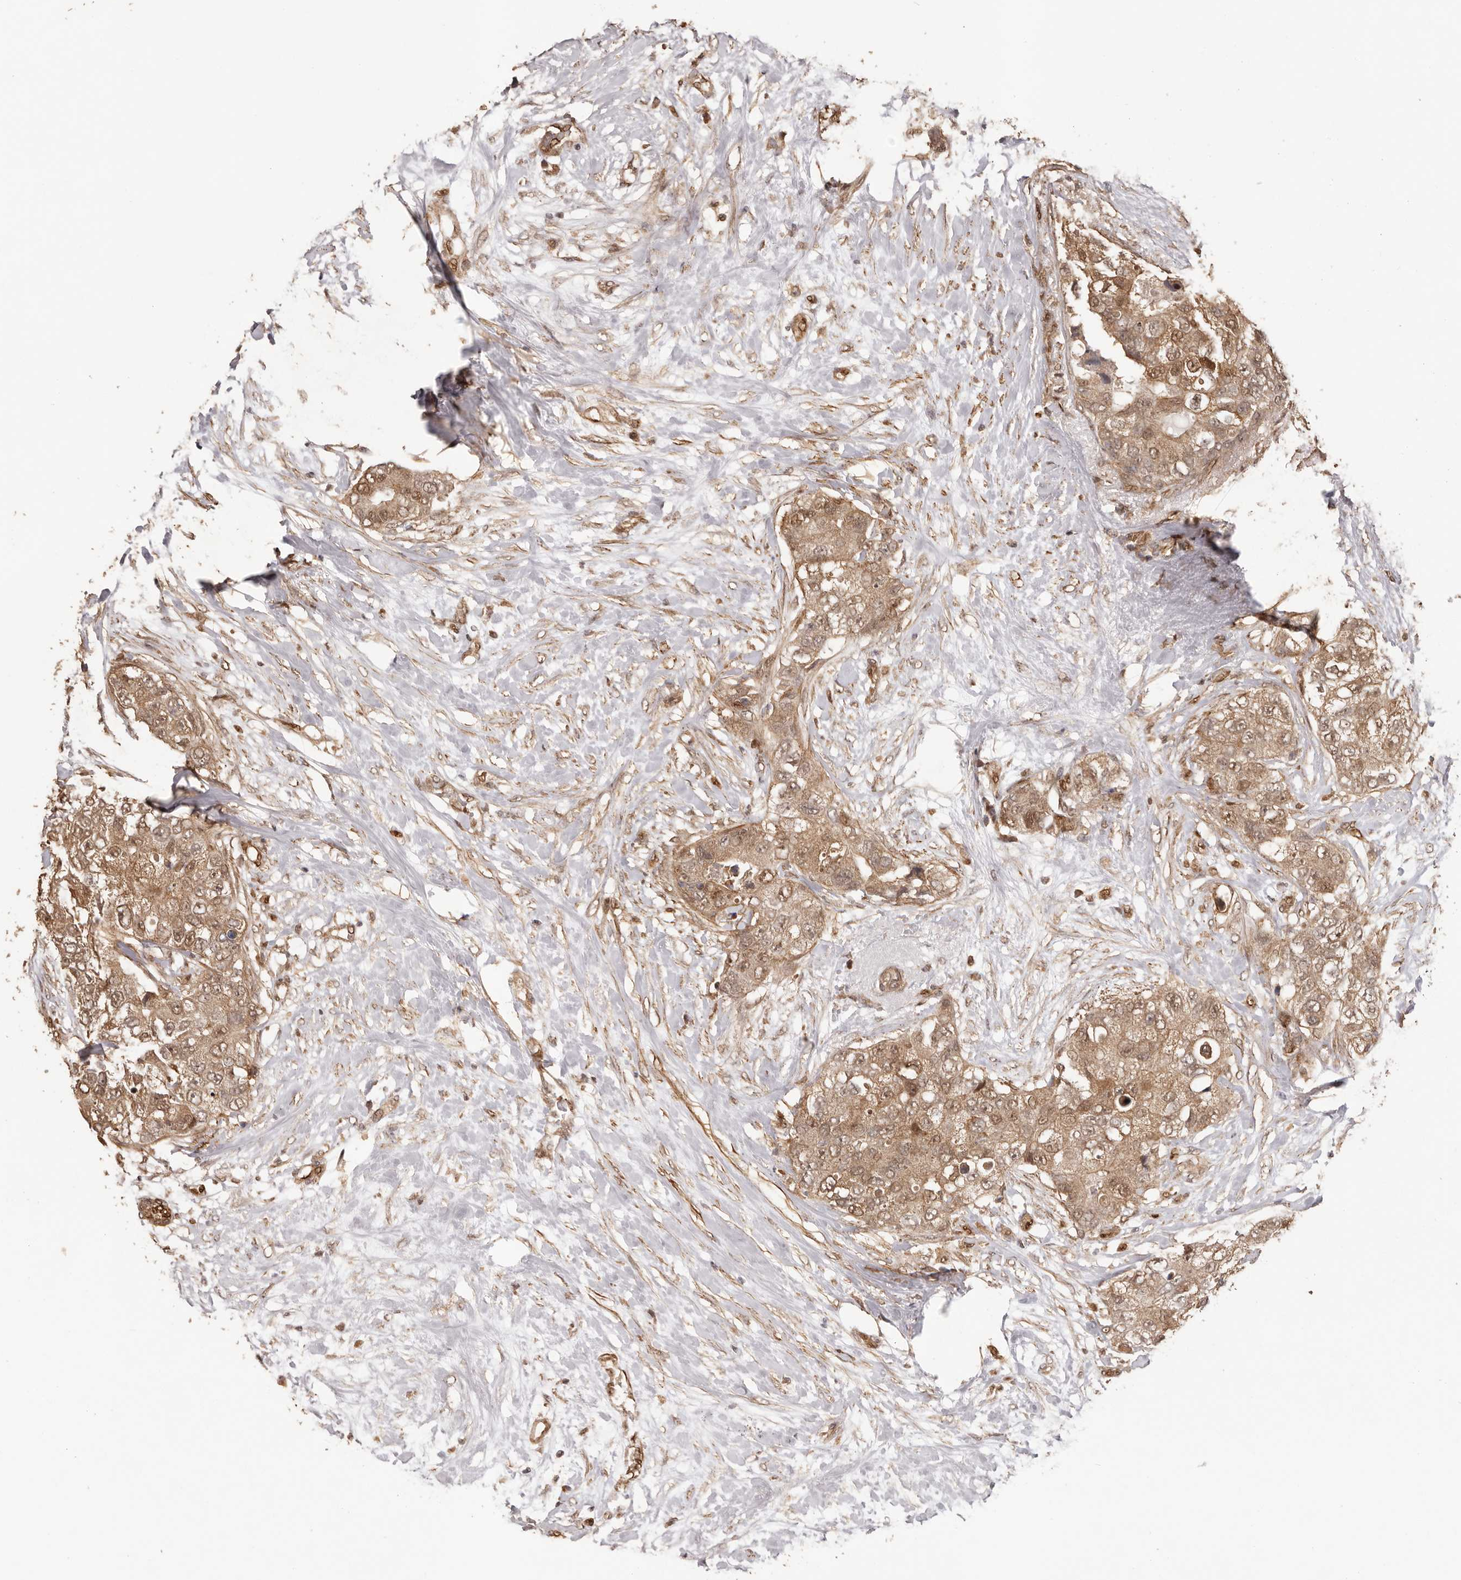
{"staining": {"intensity": "moderate", "quantity": ">75%", "location": "cytoplasmic/membranous,nuclear"}, "tissue": "breast cancer", "cell_type": "Tumor cells", "image_type": "cancer", "snomed": [{"axis": "morphology", "description": "Duct carcinoma"}, {"axis": "topography", "description": "Breast"}], "caption": "Immunohistochemical staining of human breast invasive ductal carcinoma shows moderate cytoplasmic/membranous and nuclear protein expression in approximately >75% of tumor cells.", "gene": "UBR2", "patient": {"sex": "female", "age": 62}}